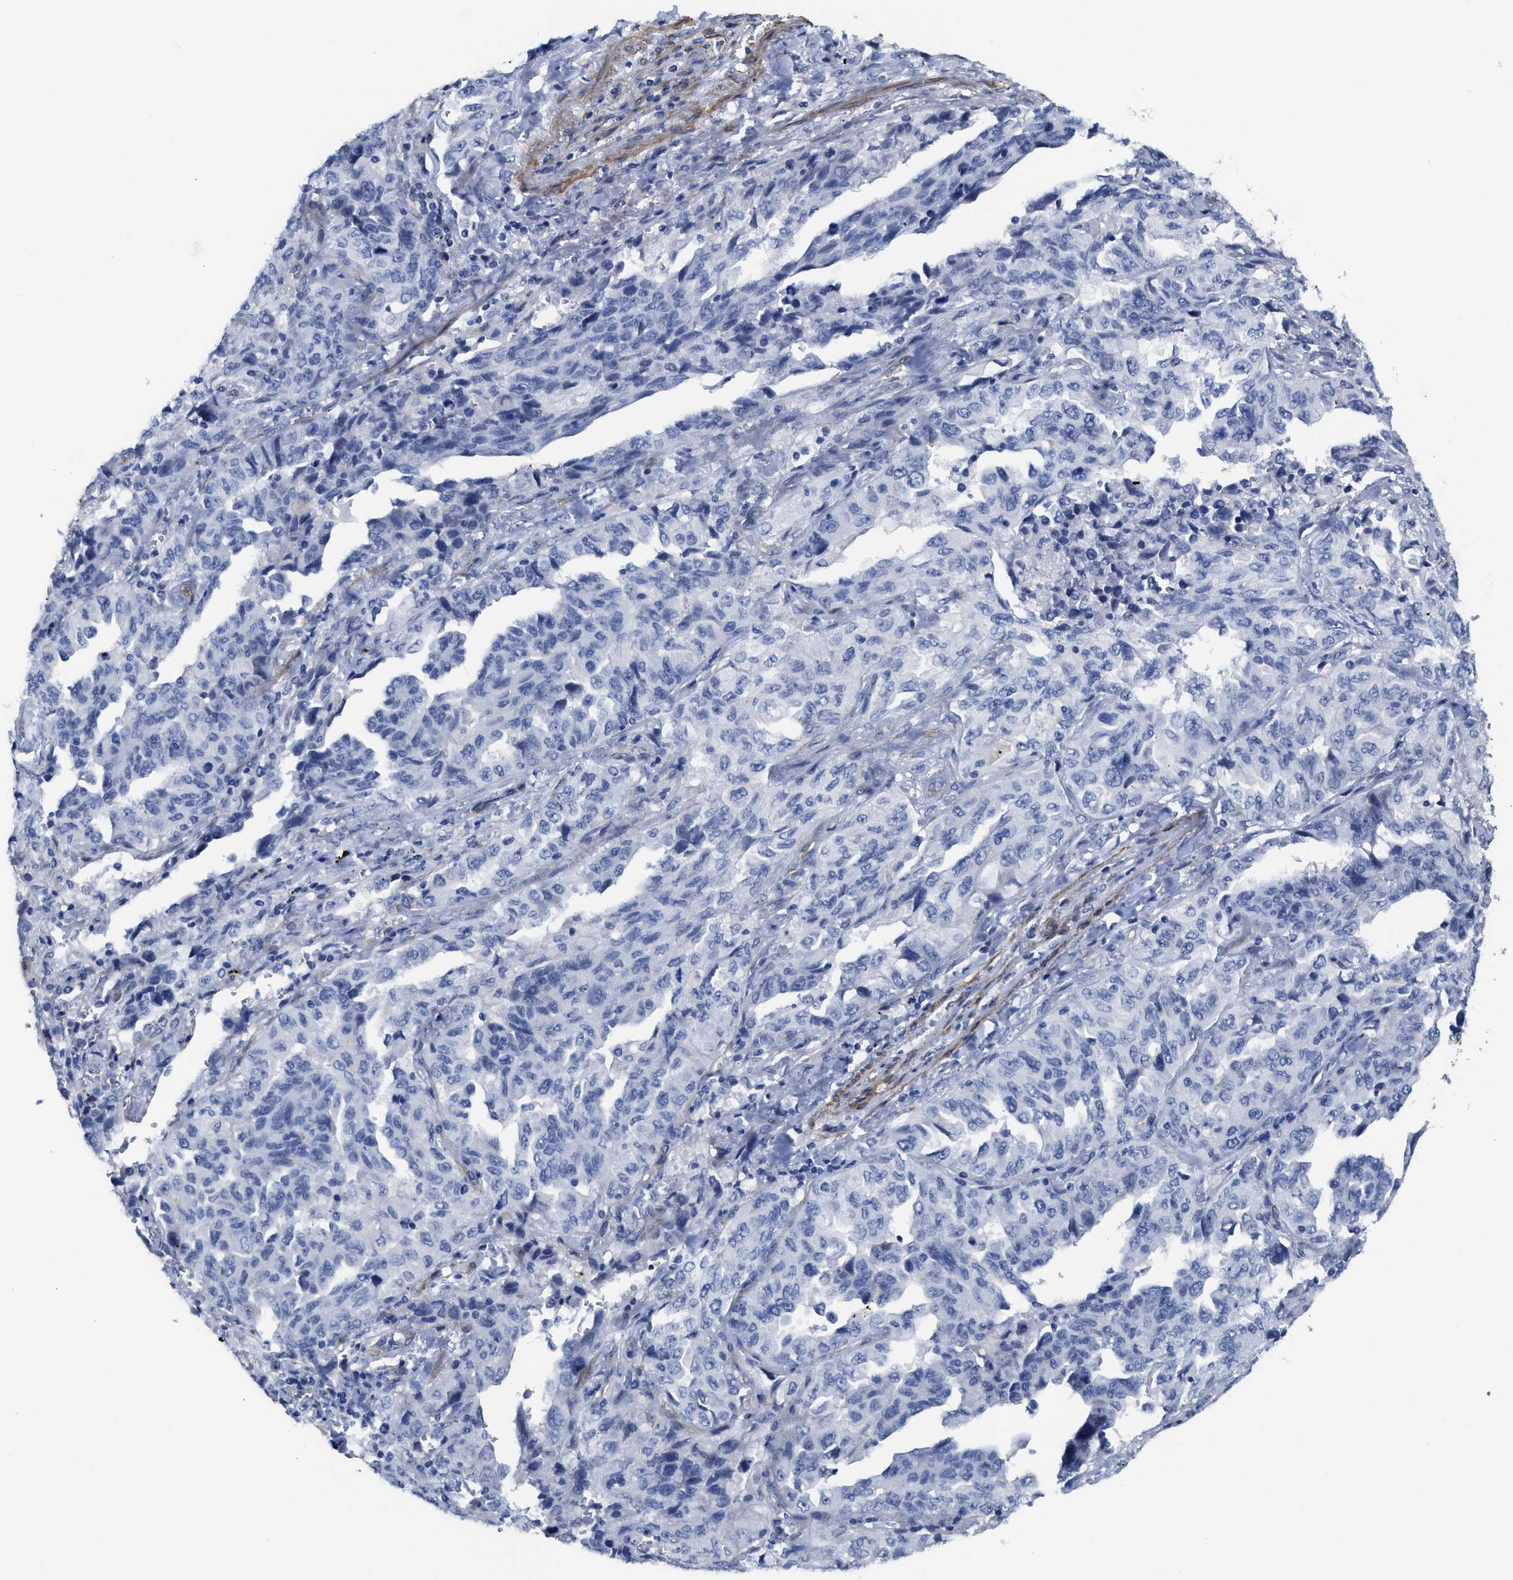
{"staining": {"intensity": "negative", "quantity": "none", "location": "none"}, "tissue": "lung cancer", "cell_type": "Tumor cells", "image_type": "cancer", "snomed": [{"axis": "morphology", "description": "Adenocarcinoma, NOS"}, {"axis": "topography", "description": "Lung"}], "caption": "DAB (3,3'-diaminobenzidine) immunohistochemical staining of human lung cancer shows no significant positivity in tumor cells.", "gene": "TUB", "patient": {"sex": "female", "age": 51}}